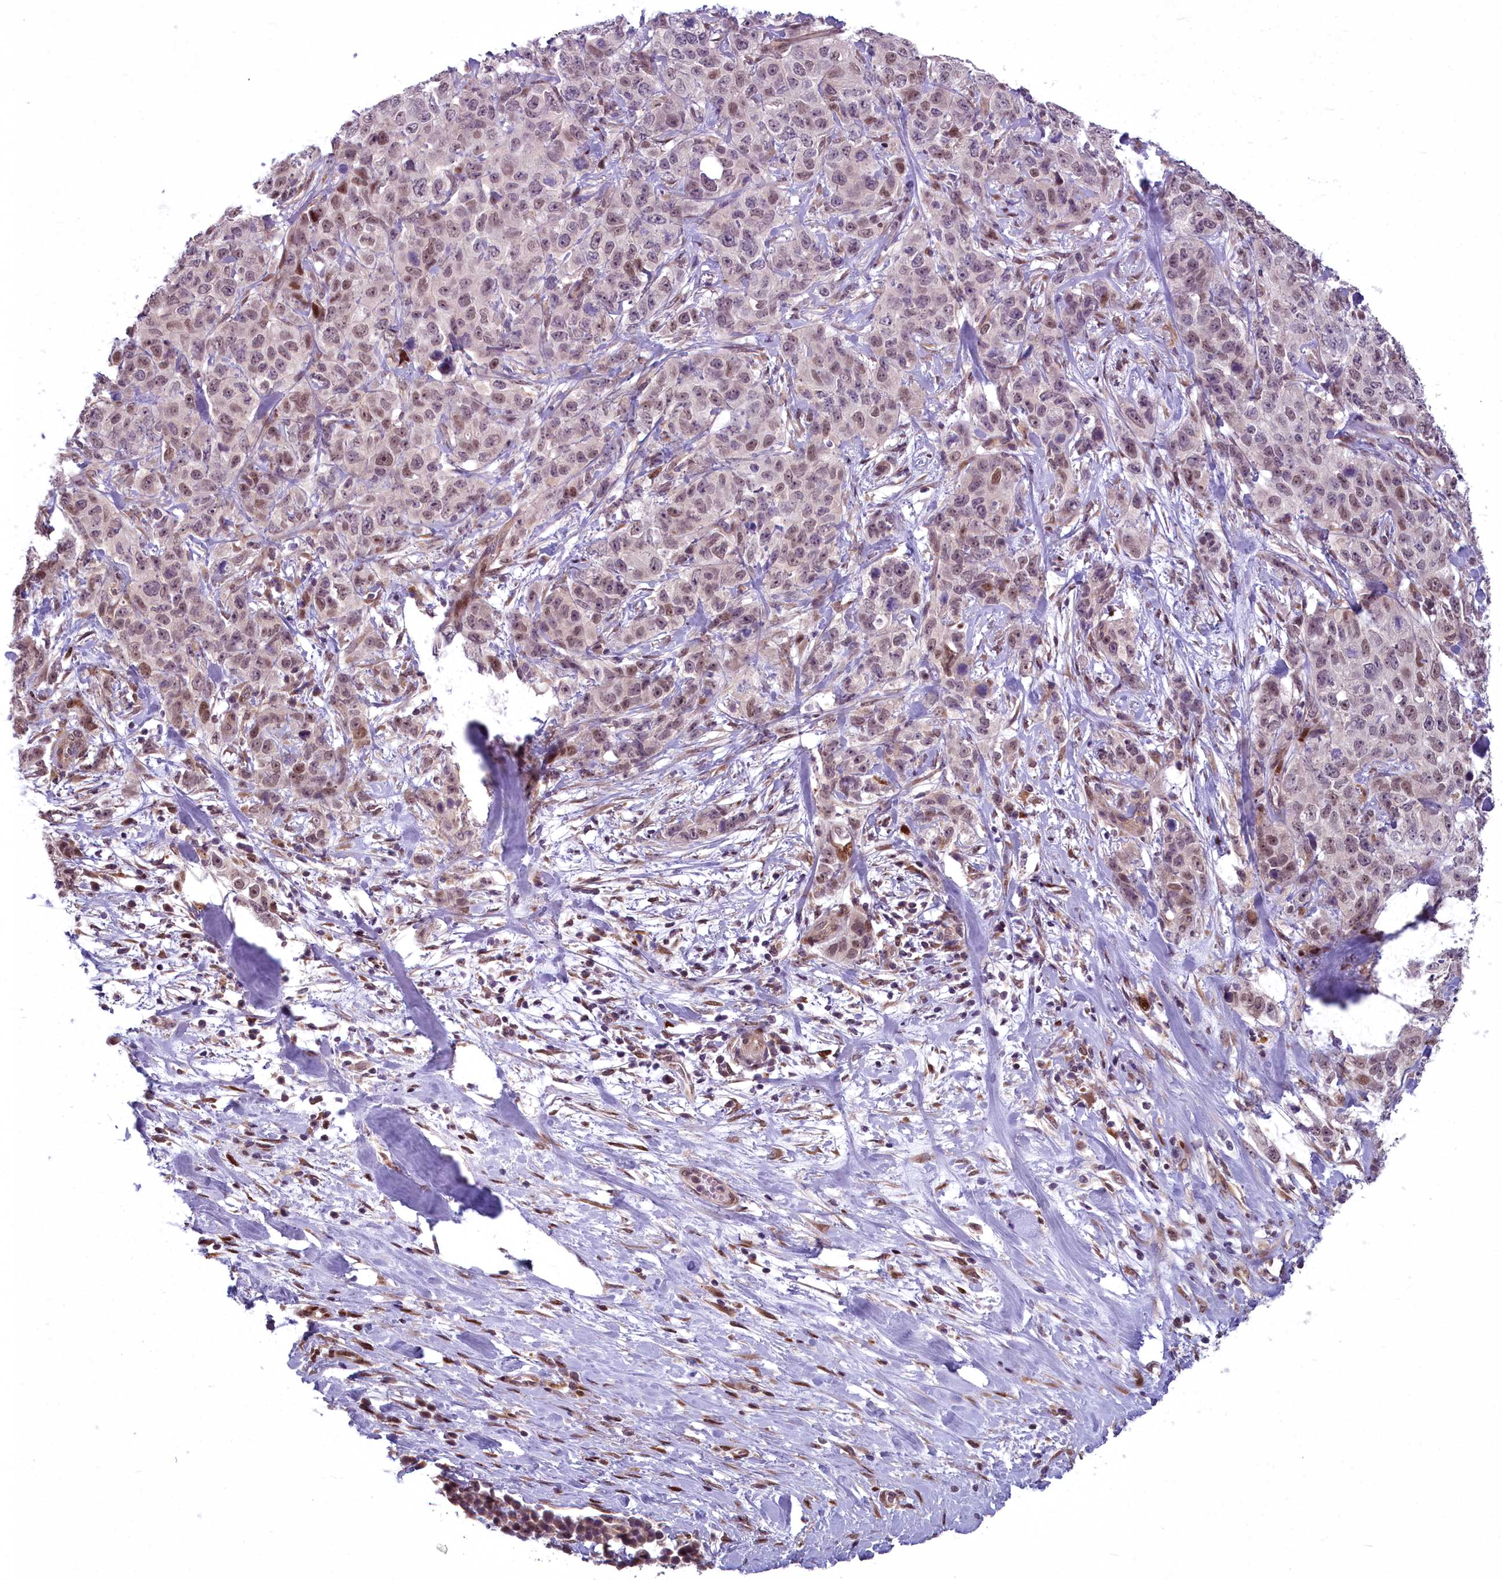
{"staining": {"intensity": "weak", "quantity": ">75%", "location": "nuclear"}, "tissue": "stomach cancer", "cell_type": "Tumor cells", "image_type": "cancer", "snomed": [{"axis": "morphology", "description": "Adenocarcinoma, NOS"}, {"axis": "topography", "description": "Stomach"}], "caption": "About >75% of tumor cells in stomach adenocarcinoma demonstrate weak nuclear protein positivity as visualized by brown immunohistochemical staining.", "gene": "AP1M1", "patient": {"sex": "male", "age": 48}}